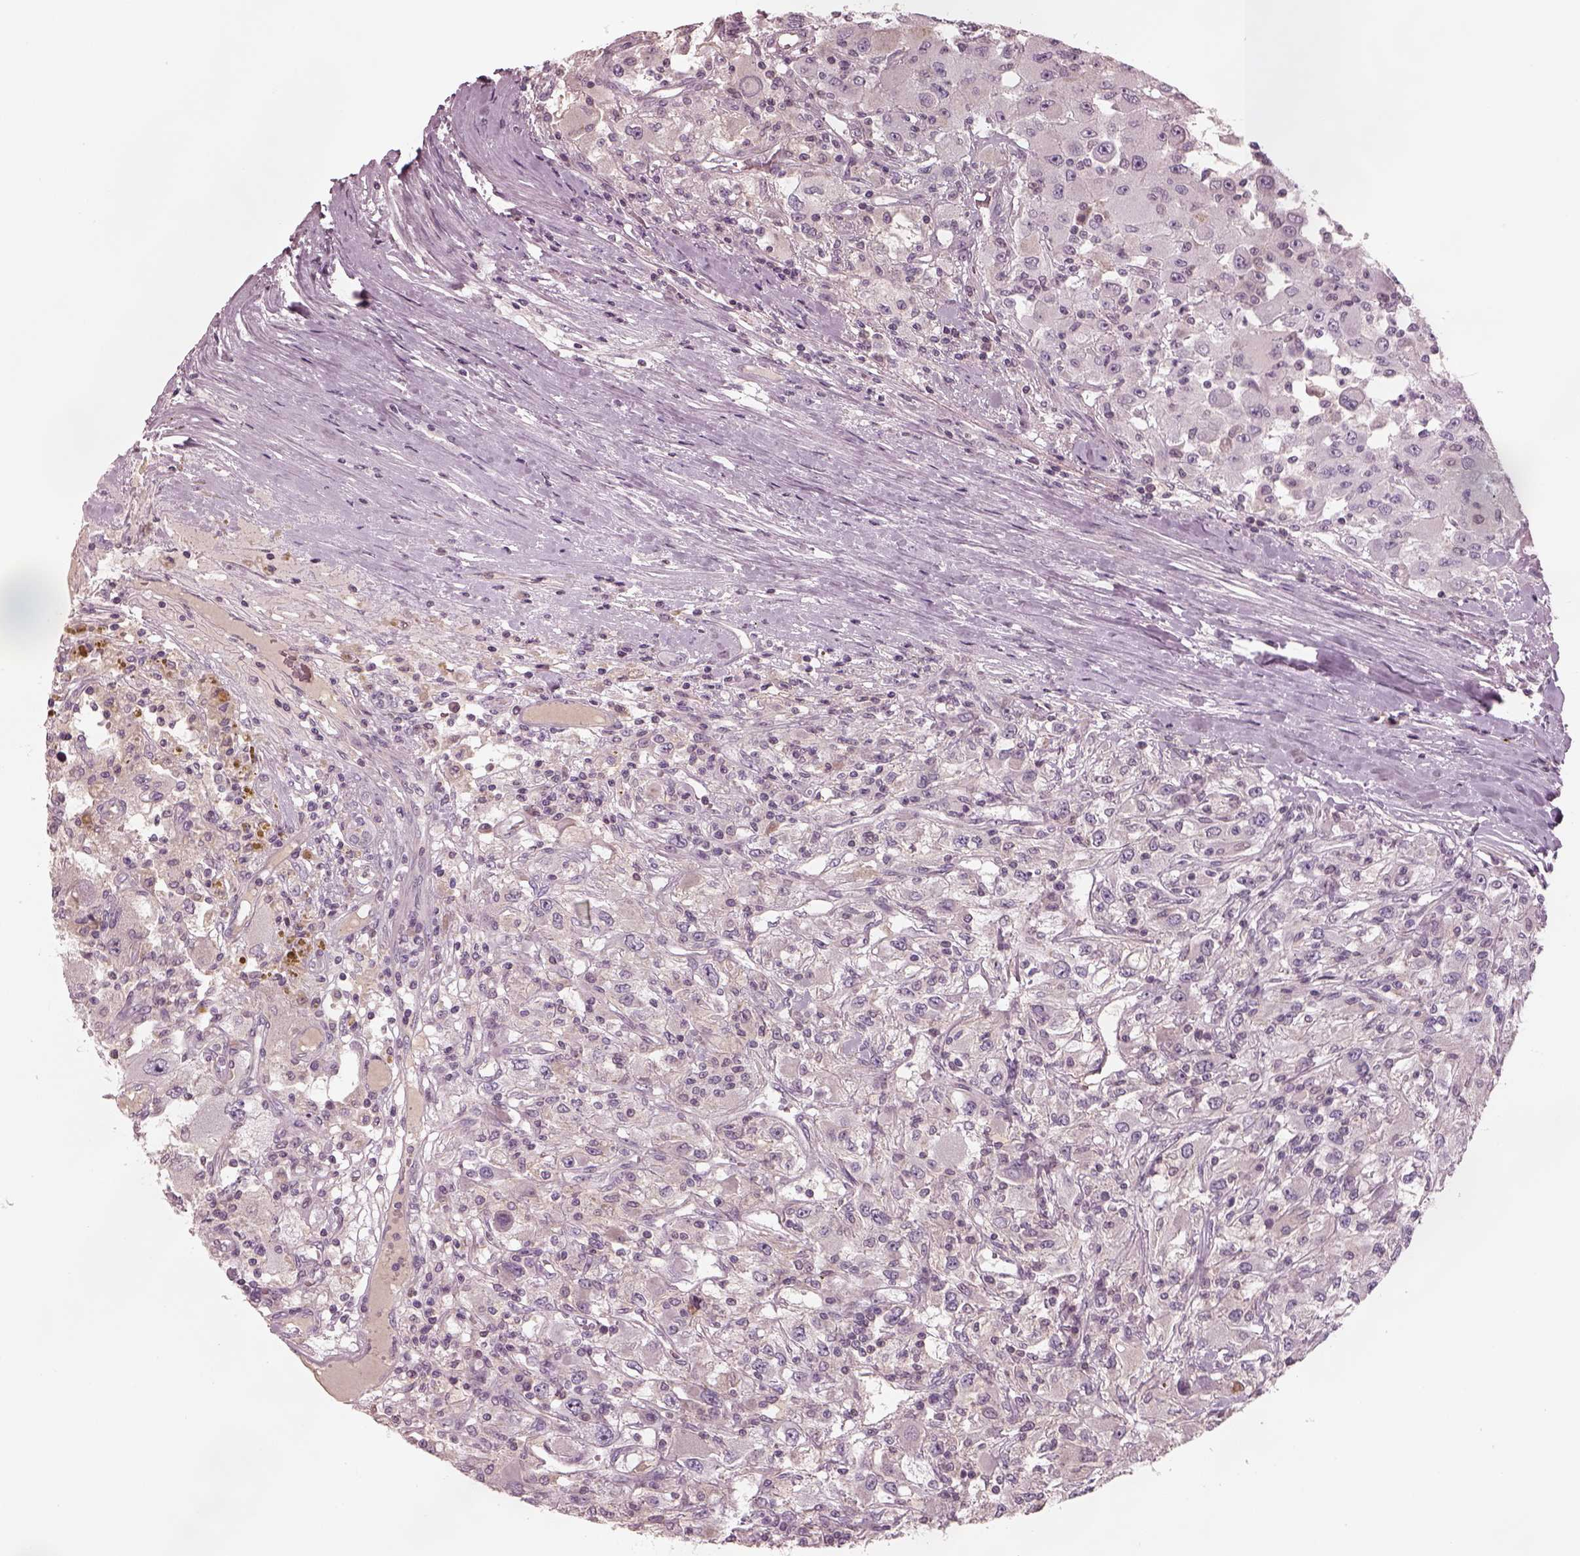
{"staining": {"intensity": "negative", "quantity": "none", "location": "none"}, "tissue": "renal cancer", "cell_type": "Tumor cells", "image_type": "cancer", "snomed": [{"axis": "morphology", "description": "Adenocarcinoma, NOS"}, {"axis": "topography", "description": "Kidney"}], "caption": "Tumor cells show no significant protein positivity in renal adenocarcinoma.", "gene": "TLX3", "patient": {"sex": "female", "age": 67}}